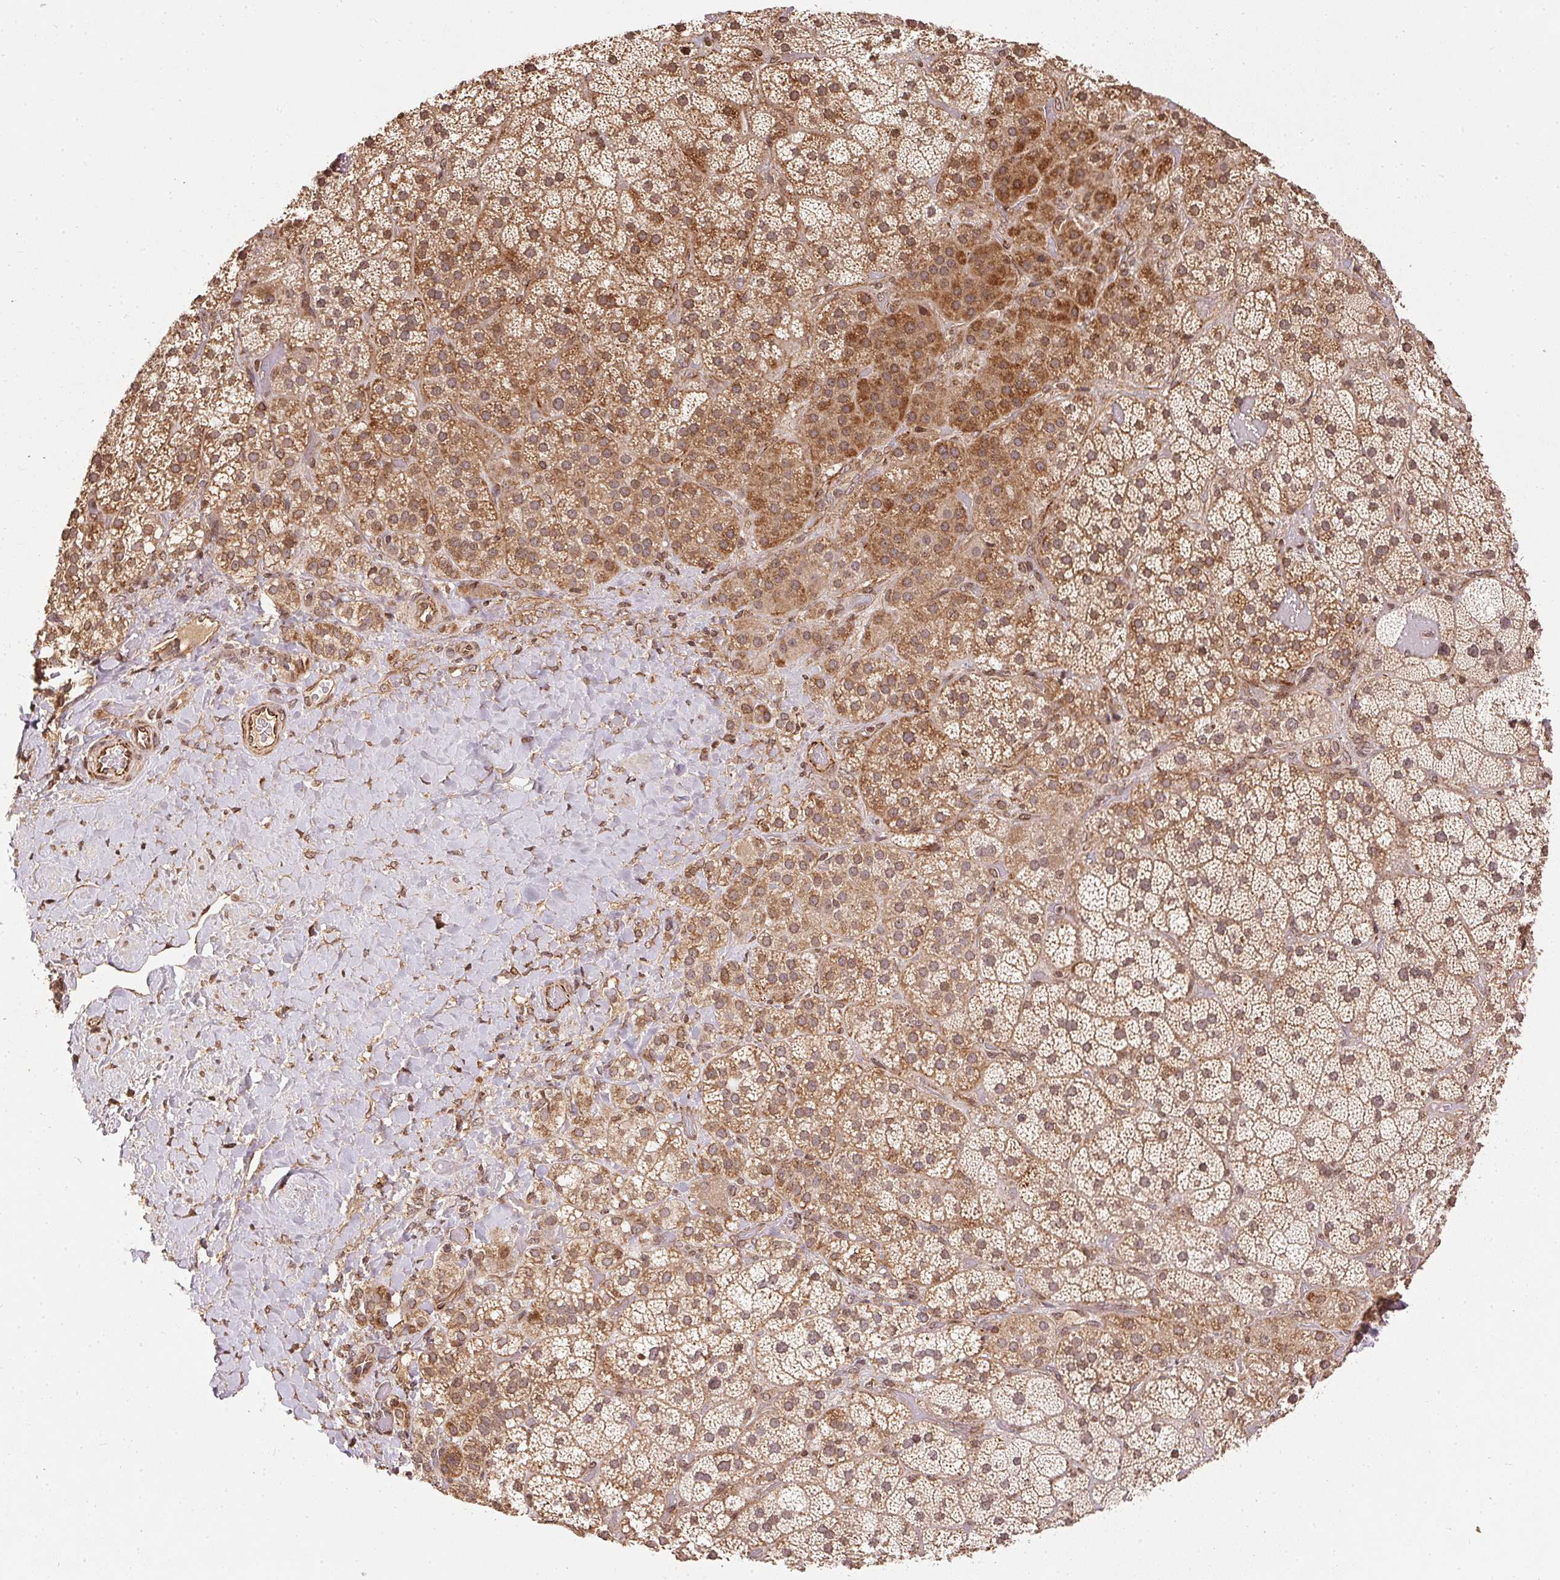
{"staining": {"intensity": "strong", "quantity": "25%-75%", "location": "cytoplasmic/membranous"}, "tissue": "adrenal gland", "cell_type": "Glandular cells", "image_type": "normal", "snomed": [{"axis": "morphology", "description": "Normal tissue, NOS"}, {"axis": "topography", "description": "Adrenal gland"}], "caption": "Adrenal gland stained with DAB immunohistochemistry (IHC) shows high levels of strong cytoplasmic/membranous staining in about 25%-75% of glandular cells.", "gene": "SPRED2", "patient": {"sex": "male", "age": 57}}